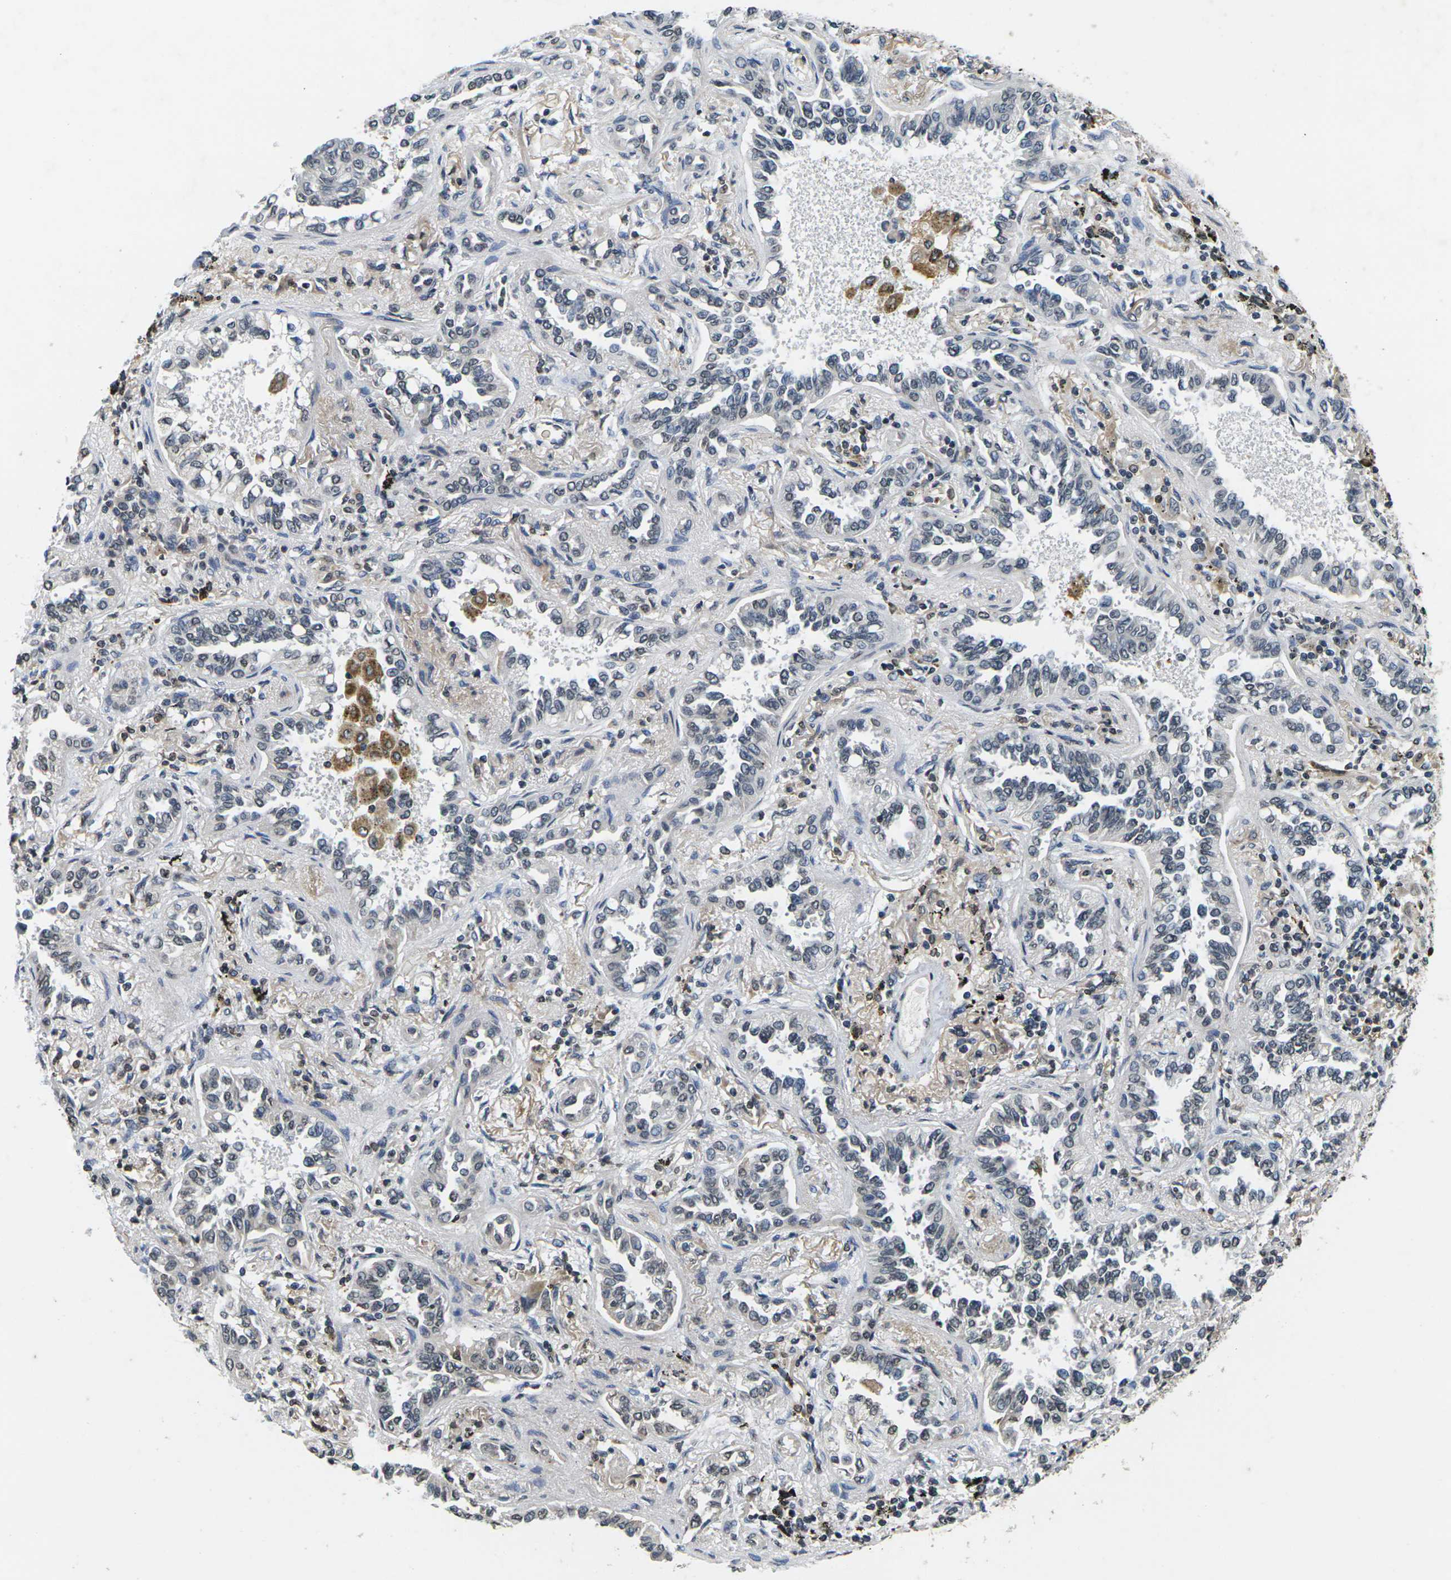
{"staining": {"intensity": "negative", "quantity": "none", "location": "none"}, "tissue": "lung cancer", "cell_type": "Tumor cells", "image_type": "cancer", "snomed": [{"axis": "morphology", "description": "Normal tissue, NOS"}, {"axis": "morphology", "description": "Adenocarcinoma, NOS"}, {"axis": "topography", "description": "Lung"}], "caption": "There is no significant positivity in tumor cells of adenocarcinoma (lung).", "gene": "C1QC", "patient": {"sex": "male", "age": 59}}